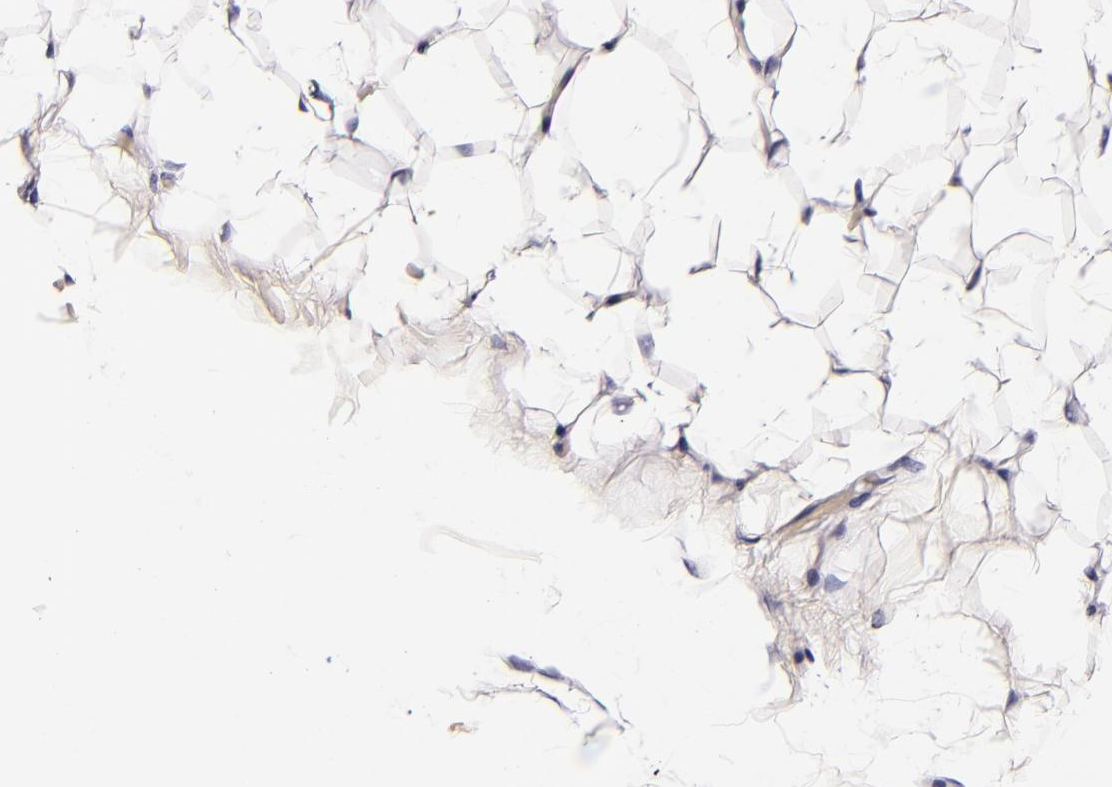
{"staining": {"intensity": "weak", "quantity": "25%-75%", "location": "cytoplasmic/membranous"}, "tissue": "adipose tissue", "cell_type": "Adipocytes", "image_type": "normal", "snomed": [{"axis": "morphology", "description": "Normal tissue, NOS"}, {"axis": "topography", "description": "Soft tissue"}], "caption": "Benign adipose tissue displays weak cytoplasmic/membranous expression in approximately 25%-75% of adipocytes, visualized by immunohistochemistry. (IHC, brightfield microscopy, high magnification).", "gene": "FBN1", "patient": {"sex": "male", "age": 26}}